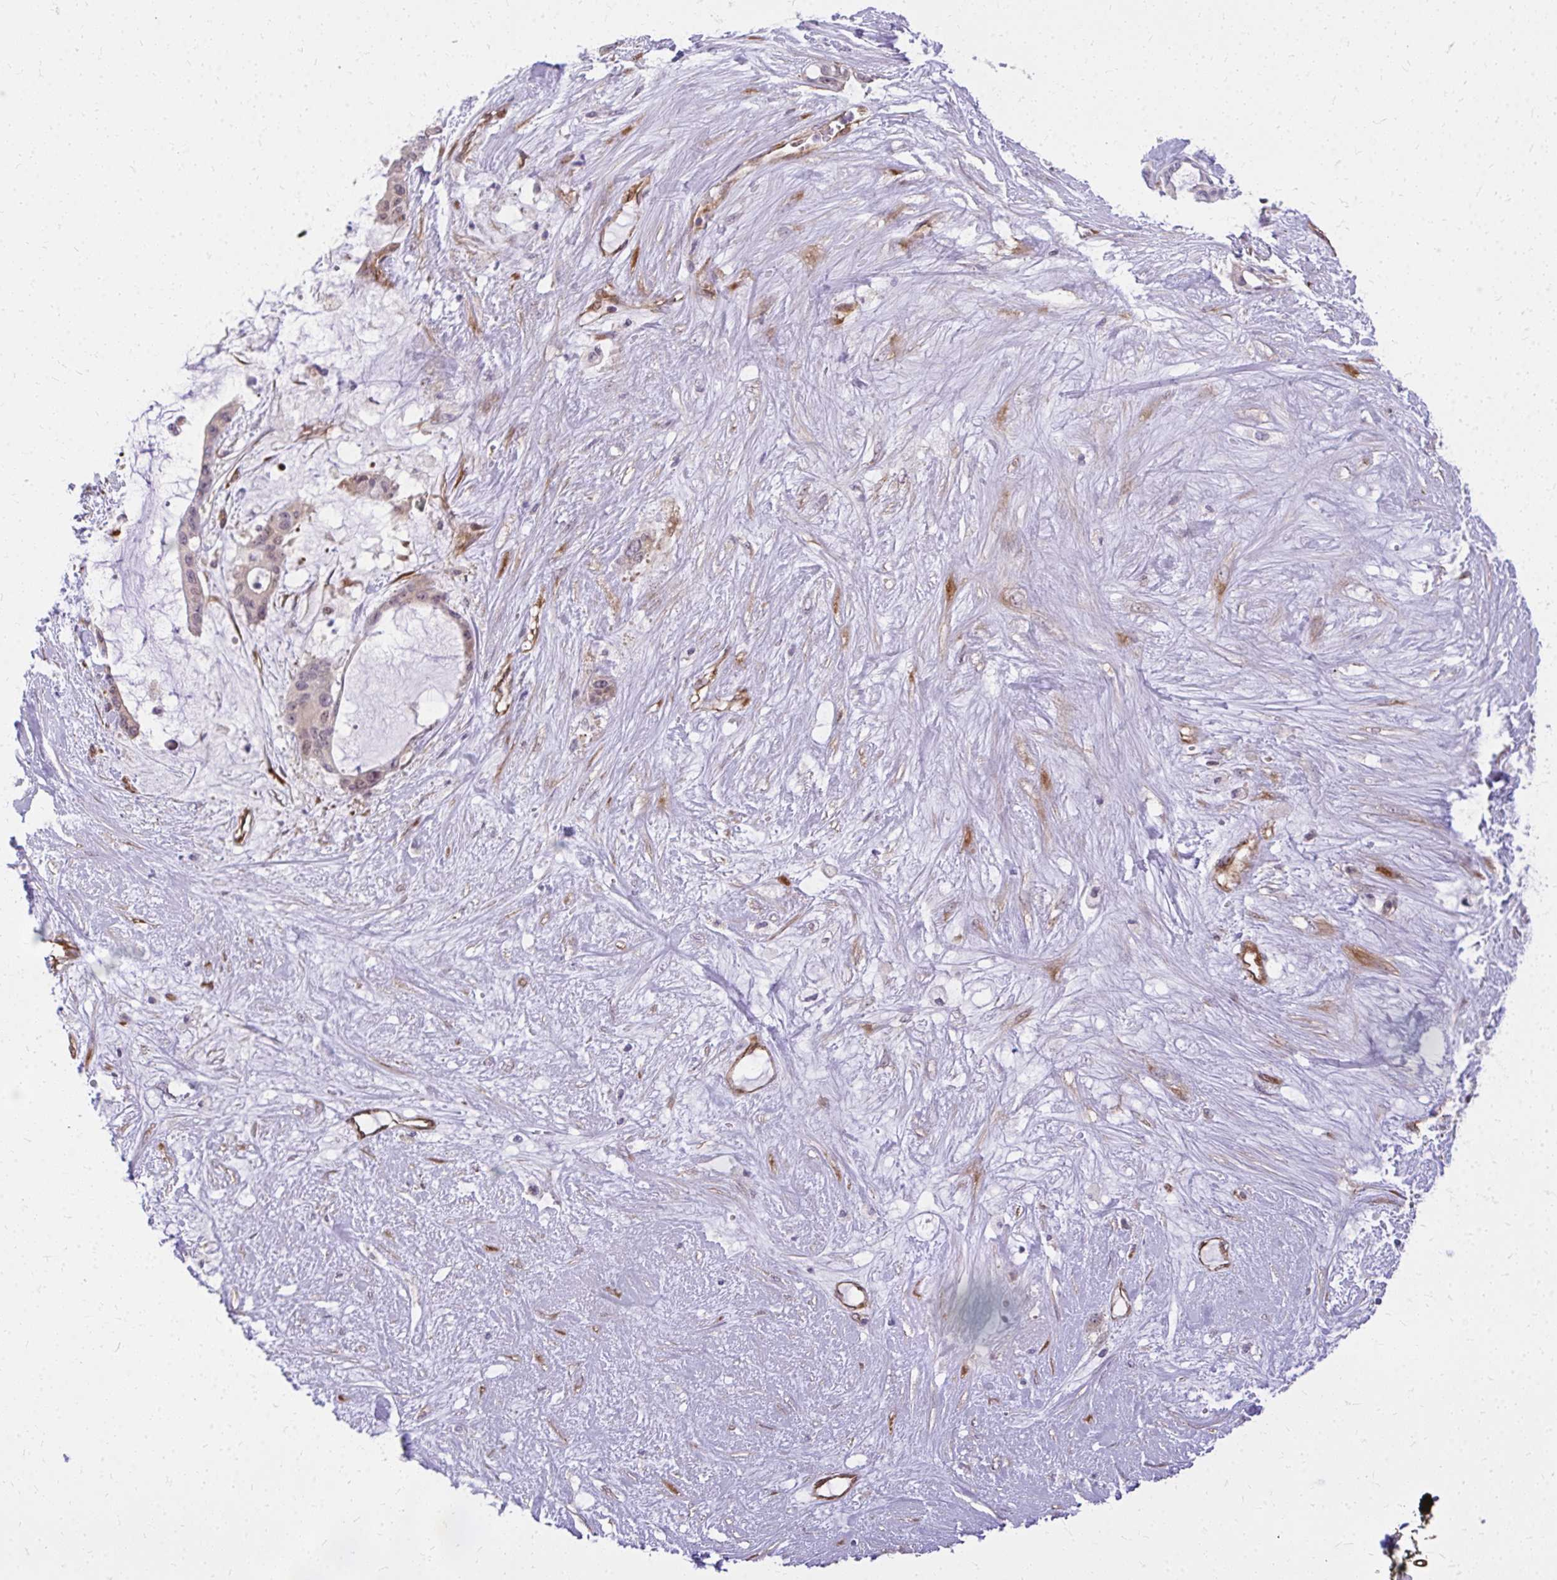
{"staining": {"intensity": "weak", "quantity": "<25%", "location": "nuclear"}, "tissue": "liver cancer", "cell_type": "Tumor cells", "image_type": "cancer", "snomed": [{"axis": "morphology", "description": "Normal tissue, NOS"}, {"axis": "morphology", "description": "Cholangiocarcinoma"}, {"axis": "topography", "description": "Liver"}, {"axis": "topography", "description": "Peripheral nerve tissue"}], "caption": "DAB immunohistochemical staining of liver cancer displays no significant staining in tumor cells.", "gene": "RSKR", "patient": {"sex": "female", "age": 73}}